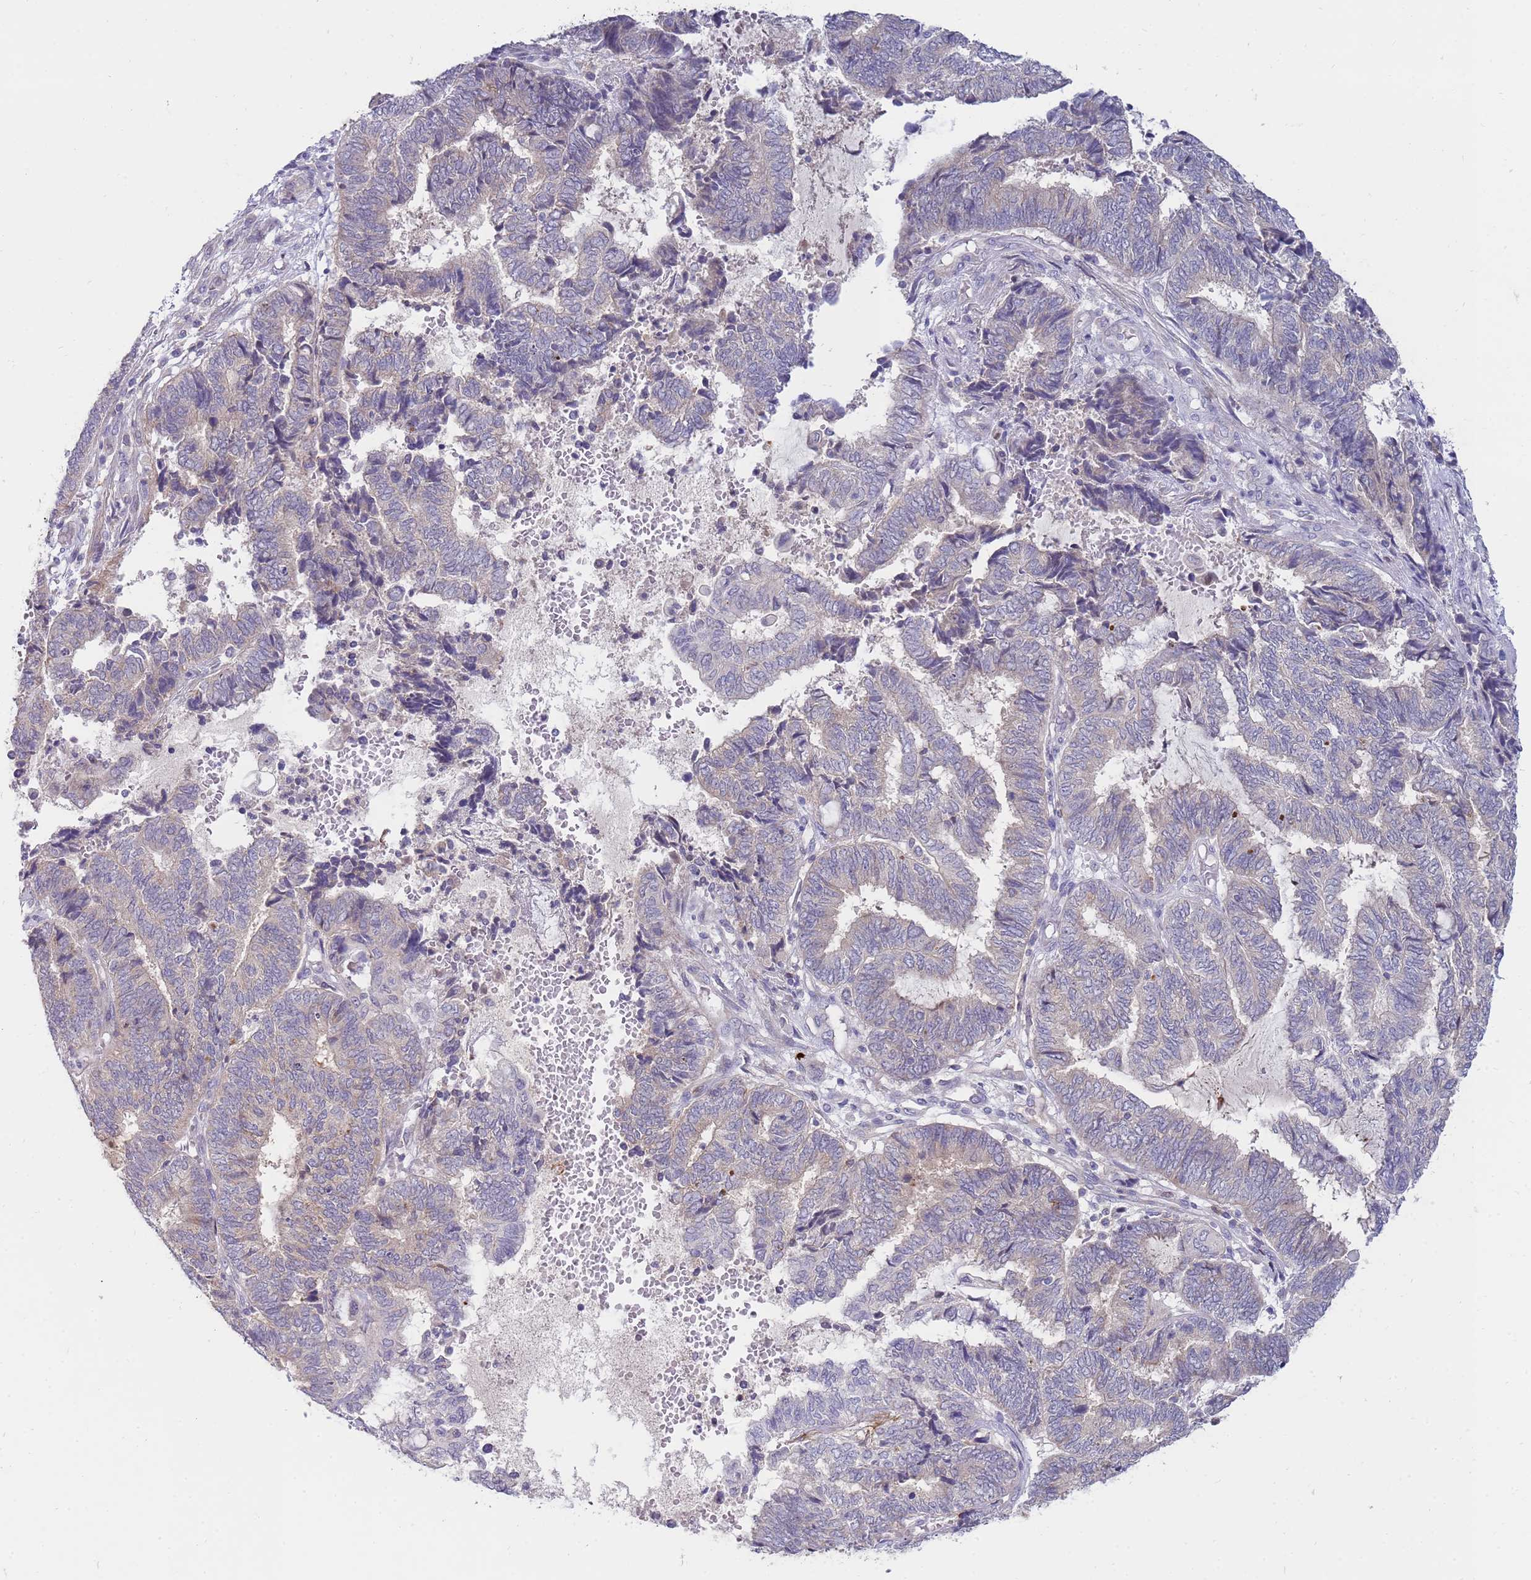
{"staining": {"intensity": "negative", "quantity": "none", "location": "none"}, "tissue": "endometrial cancer", "cell_type": "Tumor cells", "image_type": "cancer", "snomed": [{"axis": "morphology", "description": "Adenocarcinoma, NOS"}, {"axis": "topography", "description": "Uterus"}, {"axis": "topography", "description": "Endometrium"}], "caption": "Tumor cells are negative for brown protein staining in endometrial adenocarcinoma.", "gene": "STK25", "patient": {"sex": "female", "age": 70}}